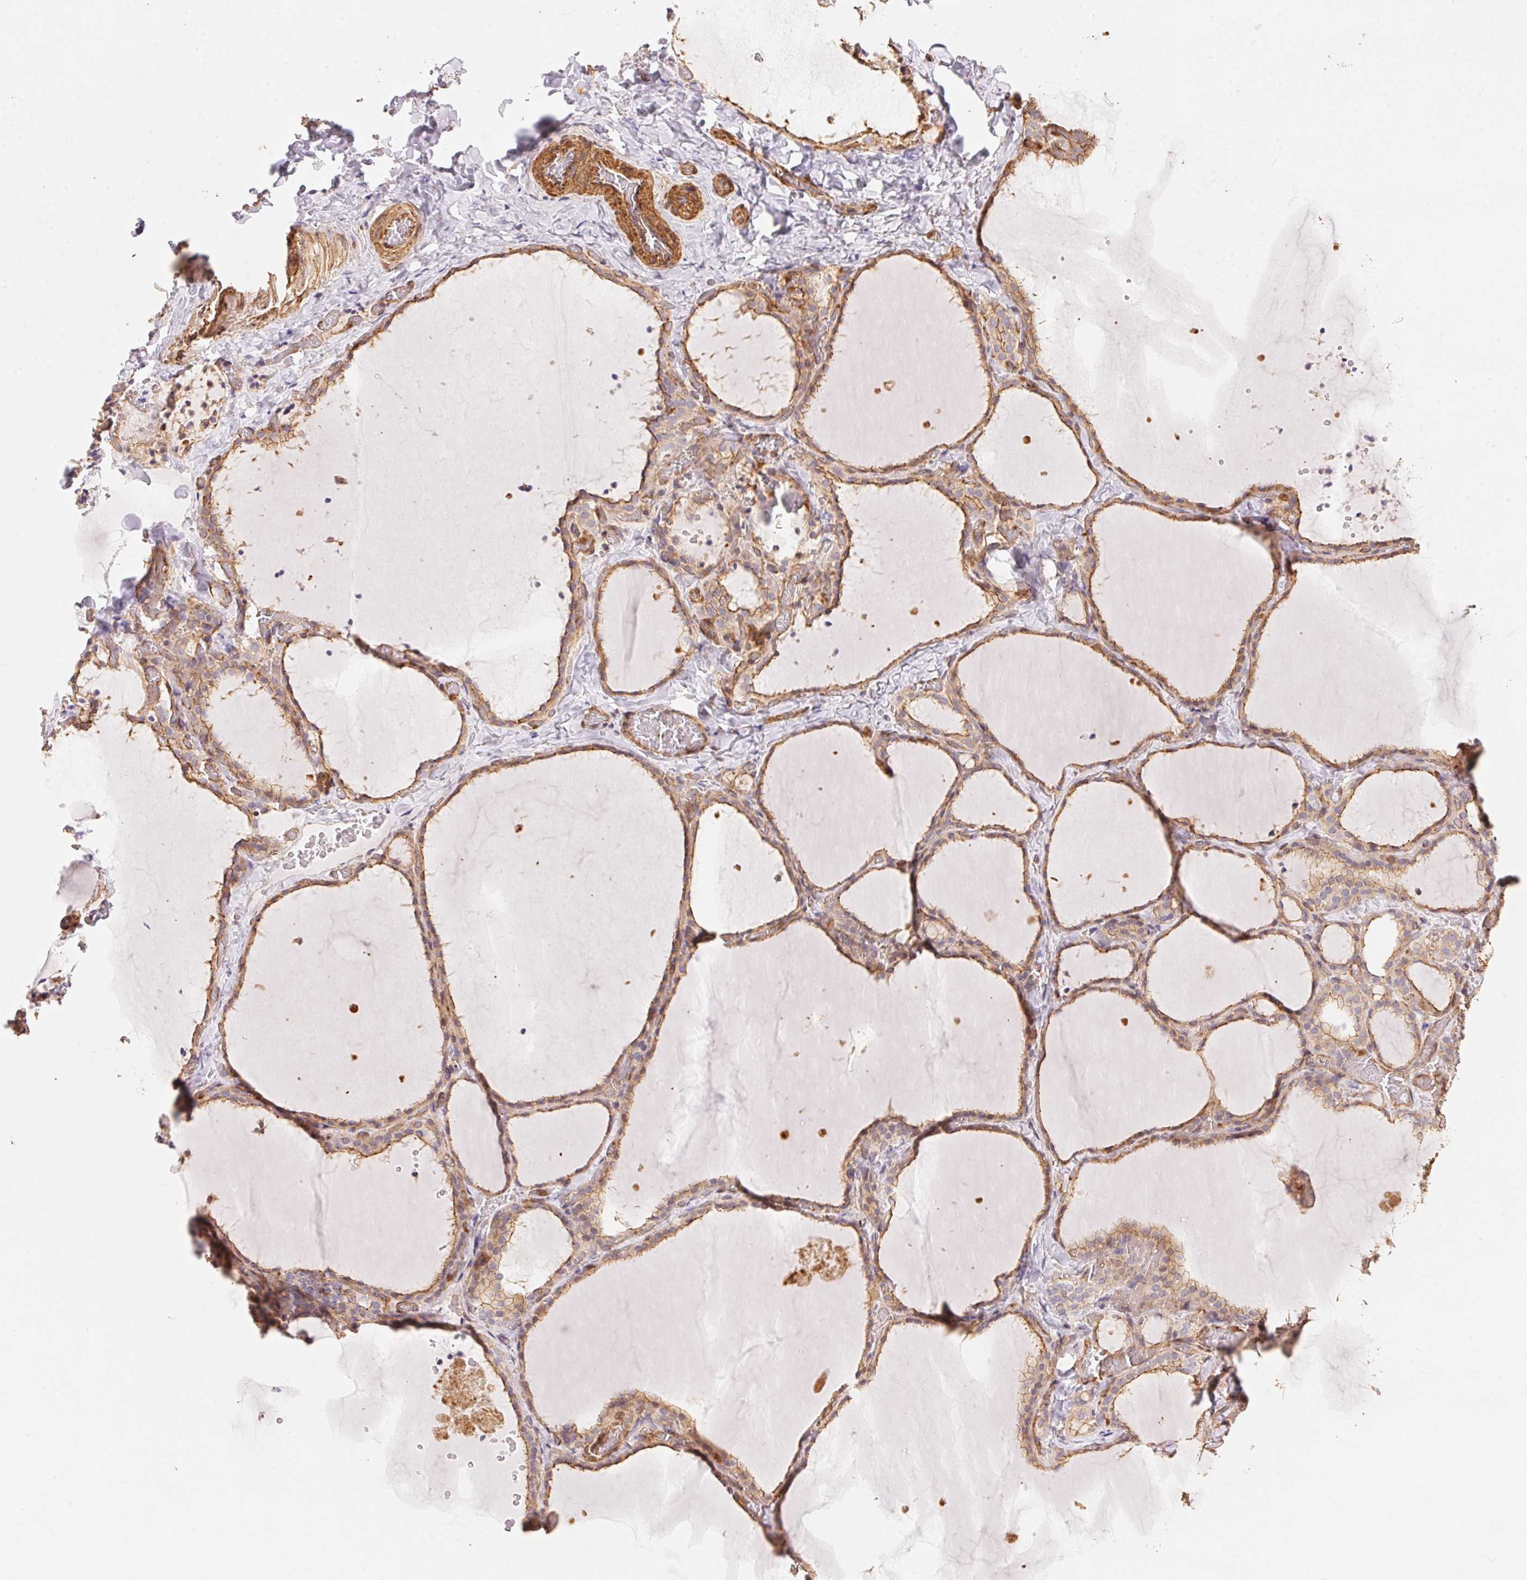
{"staining": {"intensity": "moderate", "quantity": ">75%", "location": "cytoplasmic/membranous"}, "tissue": "thyroid gland", "cell_type": "Glandular cells", "image_type": "normal", "snomed": [{"axis": "morphology", "description": "Normal tissue, NOS"}, {"axis": "topography", "description": "Thyroid gland"}], "caption": "IHC histopathology image of benign thyroid gland: thyroid gland stained using immunohistochemistry reveals medium levels of moderate protein expression localized specifically in the cytoplasmic/membranous of glandular cells, appearing as a cytoplasmic/membranous brown color.", "gene": "FRAS1", "patient": {"sex": "female", "age": 22}}